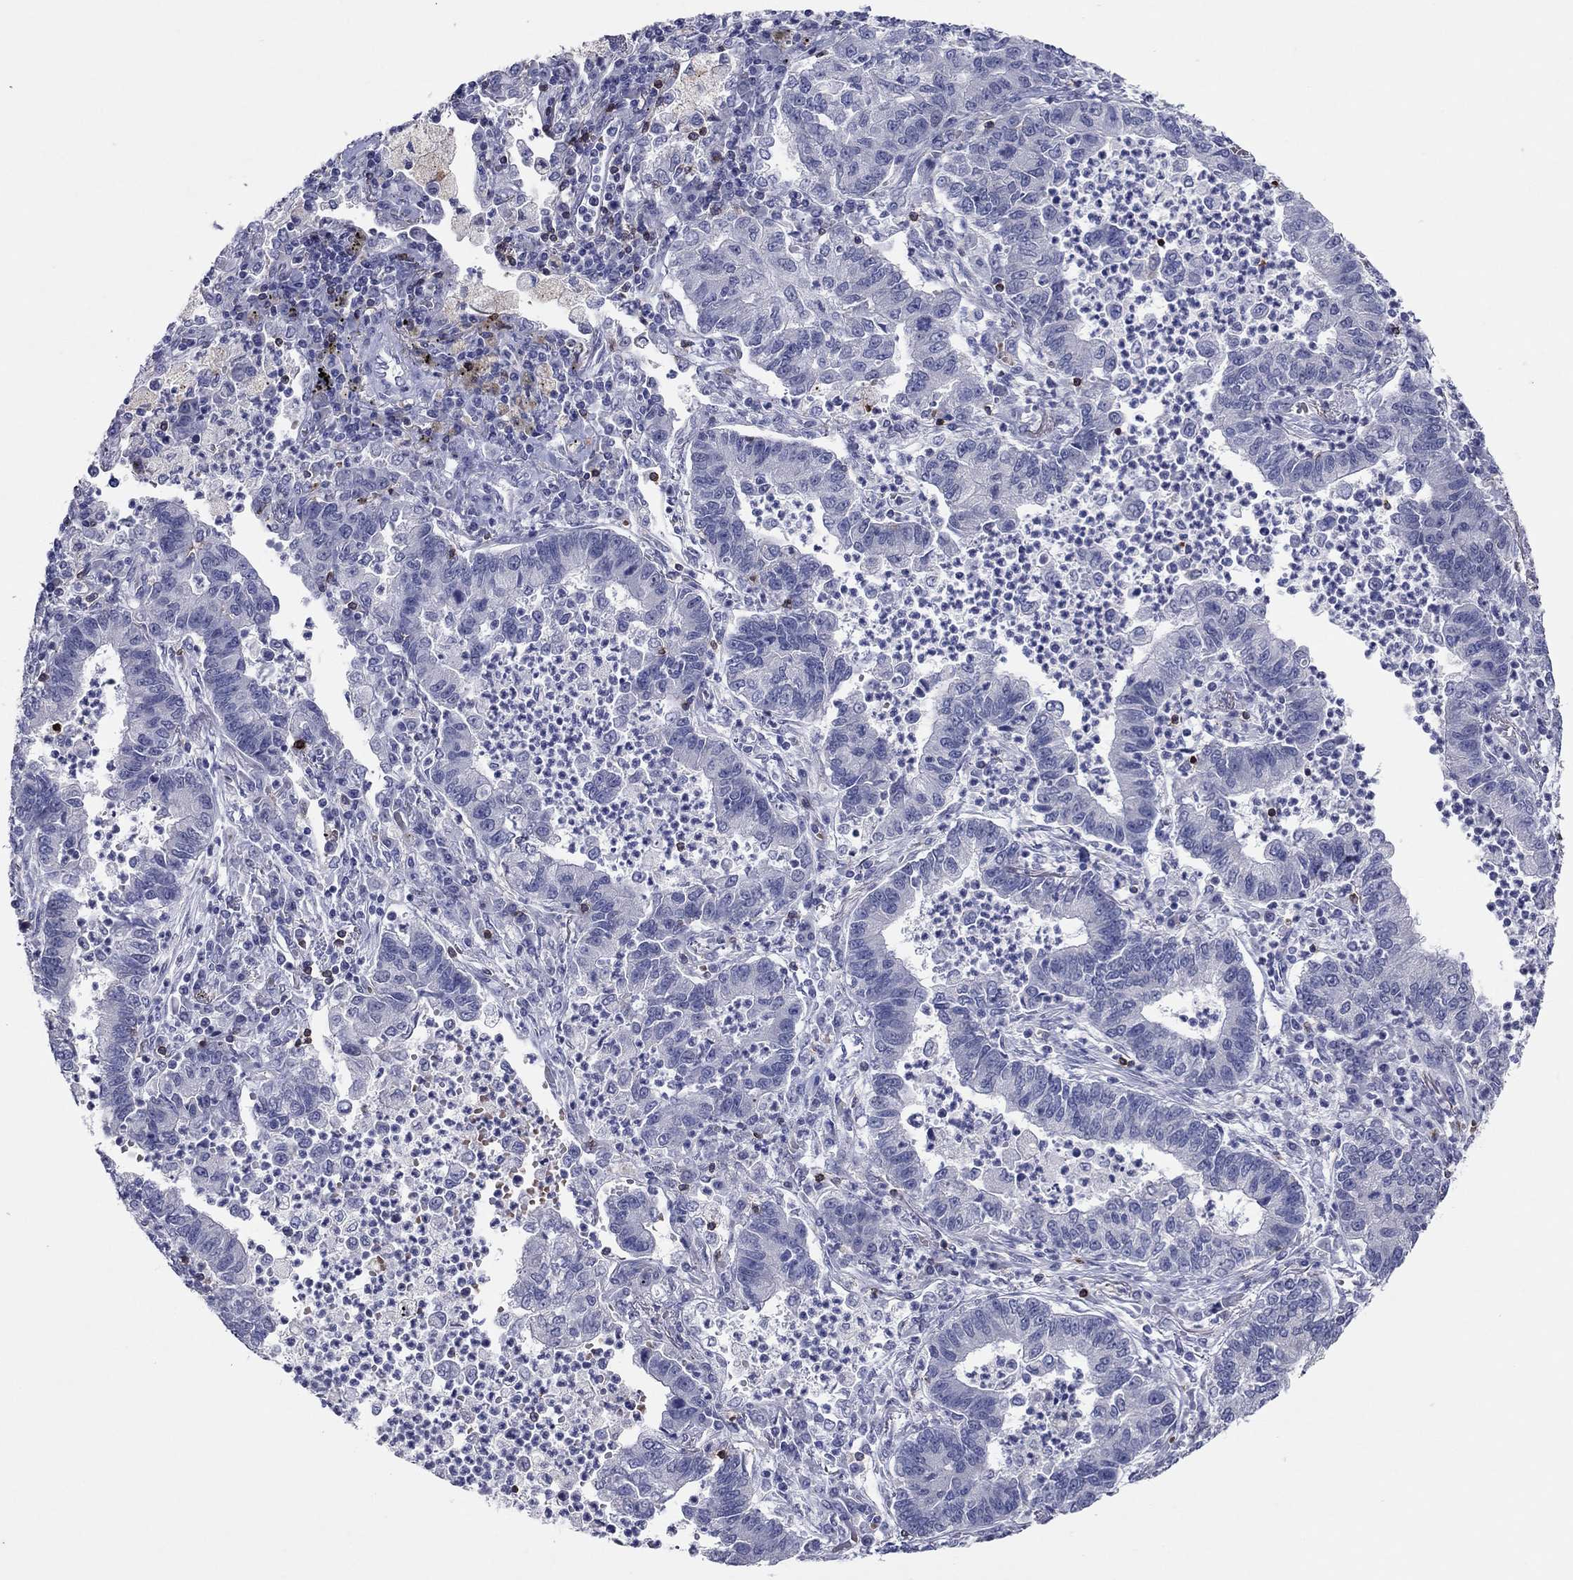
{"staining": {"intensity": "negative", "quantity": "none", "location": "none"}, "tissue": "lung cancer", "cell_type": "Tumor cells", "image_type": "cancer", "snomed": [{"axis": "morphology", "description": "Adenocarcinoma, NOS"}, {"axis": "topography", "description": "Lung"}], "caption": "This image is of lung cancer (adenocarcinoma) stained with IHC to label a protein in brown with the nuclei are counter-stained blue. There is no staining in tumor cells.", "gene": "ITGAE", "patient": {"sex": "female", "age": 57}}